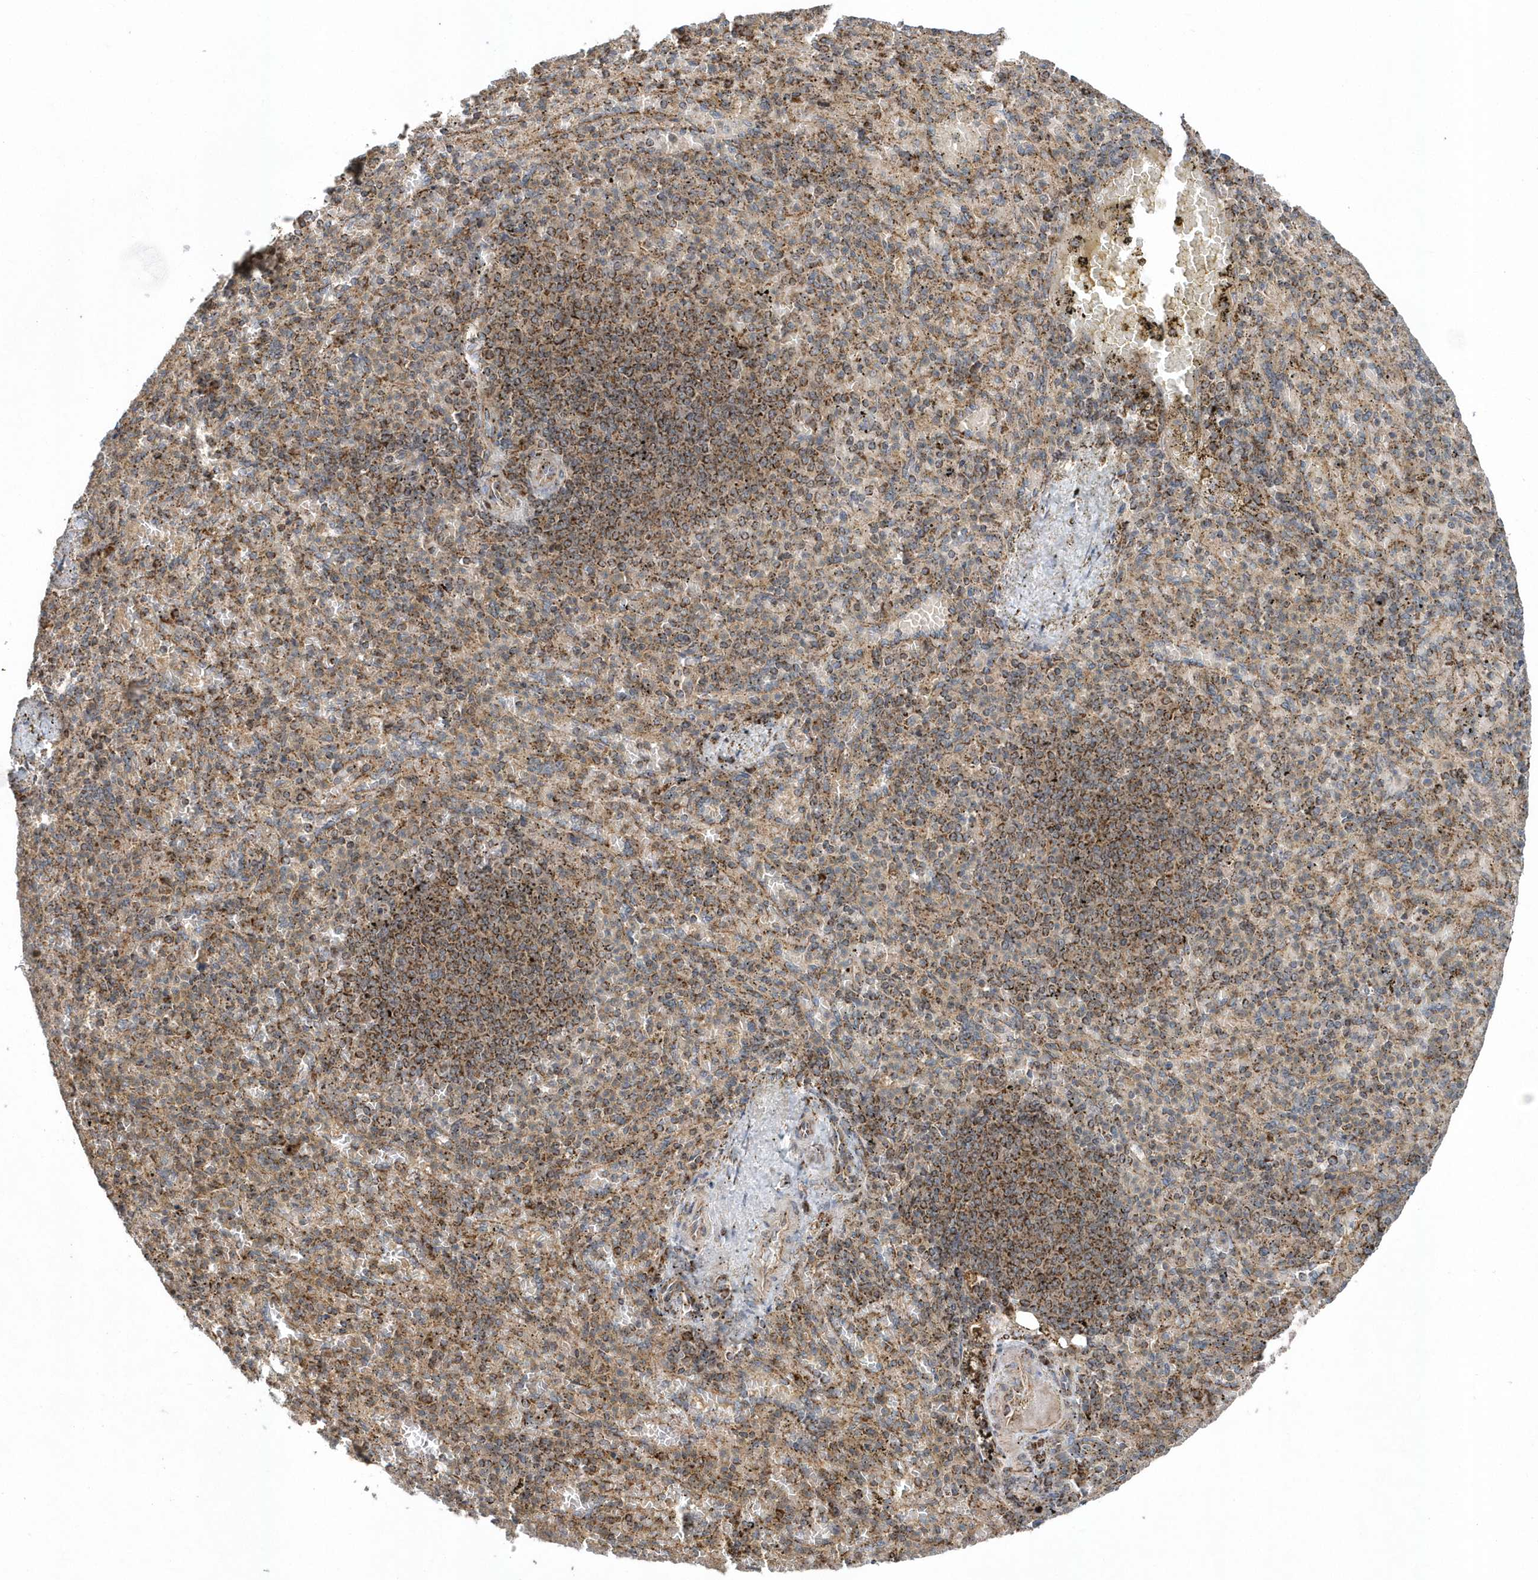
{"staining": {"intensity": "moderate", "quantity": "25%-75%", "location": "cytoplasmic/membranous"}, "tissue": "spleen", "cell_type": "Cells in red pulp", "image_type": "normal", "snomed": [{"axis": "morphology", "description": "Normal tissue, NOS"}, {"axis": "topography", "description": "Spleen"}], "caption": "IHC staining of unremarkable spleen, which exhibits medium levels of moderate cytoplasmic/membranous expression in about 25%-75% of cells in red pulp indicating moderate cytoplasmic/membranous protein positivity. The staining was performed using DAB (brown) for protein detection and nuclei were counterstained in hematoxylin (blue).", "gene": "PPP1R7", "patient": {"sex": "female", "age": 74}}